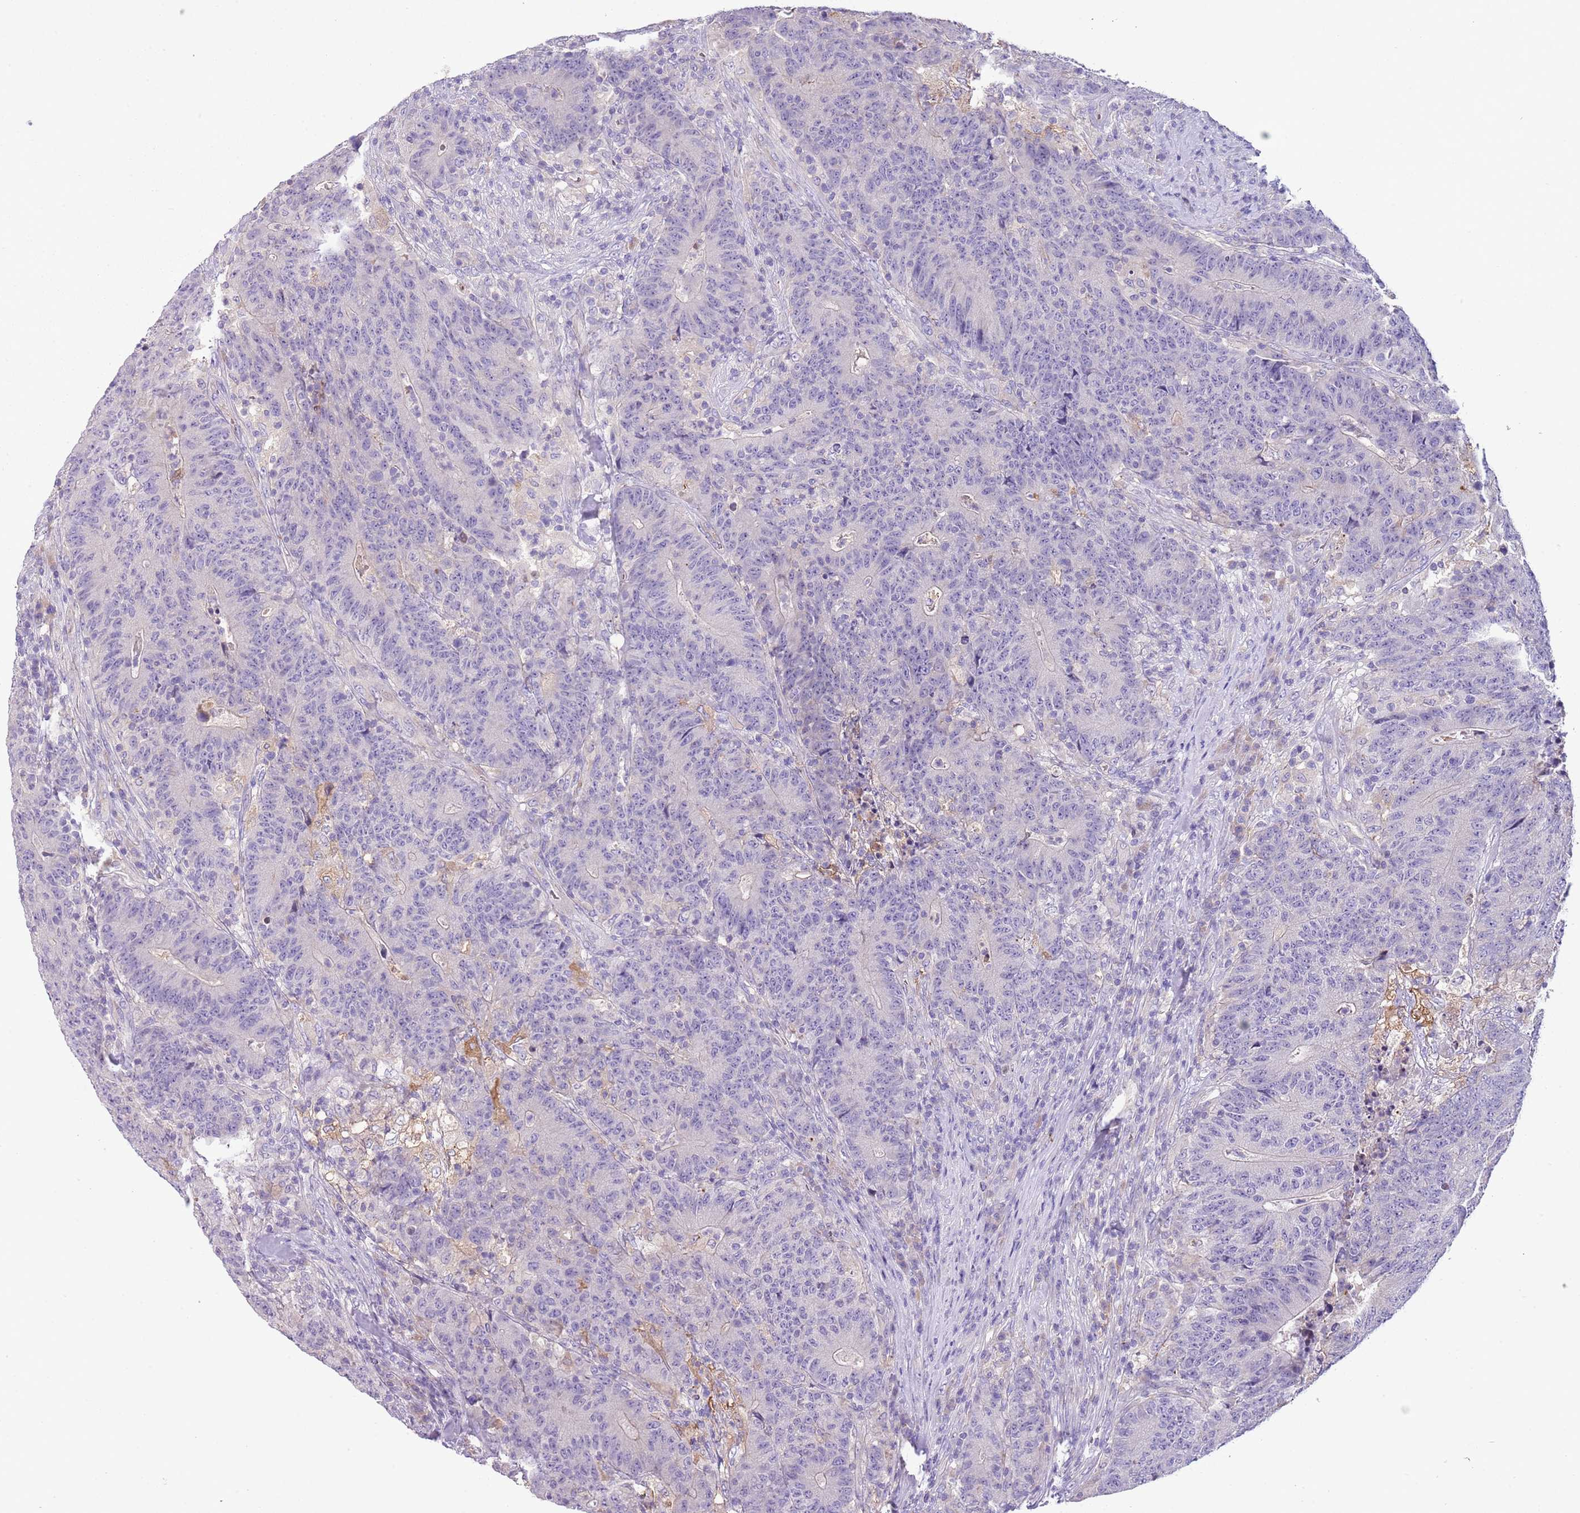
{"staining": {"intensity": "negative", "quantity": "none", "location": "none"}, "tissue": "colorectal cancer", "cell_type": "Tumor cells", "image_type": "cancer", "snomed": [{"axis": "morphology", "description": "Adenocarcinoma, NOS"}, {"axis": "topography", "description": "Colon"}], "caption": "Immunohistochemistry (IHC) photomicrograph of neoplastic tissue: human adenocarcinoma (colorectal) stained with DAB (3,3'-diaminobenzidine) demonstrates no significant protein expression in tumor cells.", "gene": "HES3", "patient": {"sex": "female", "age": 75}}